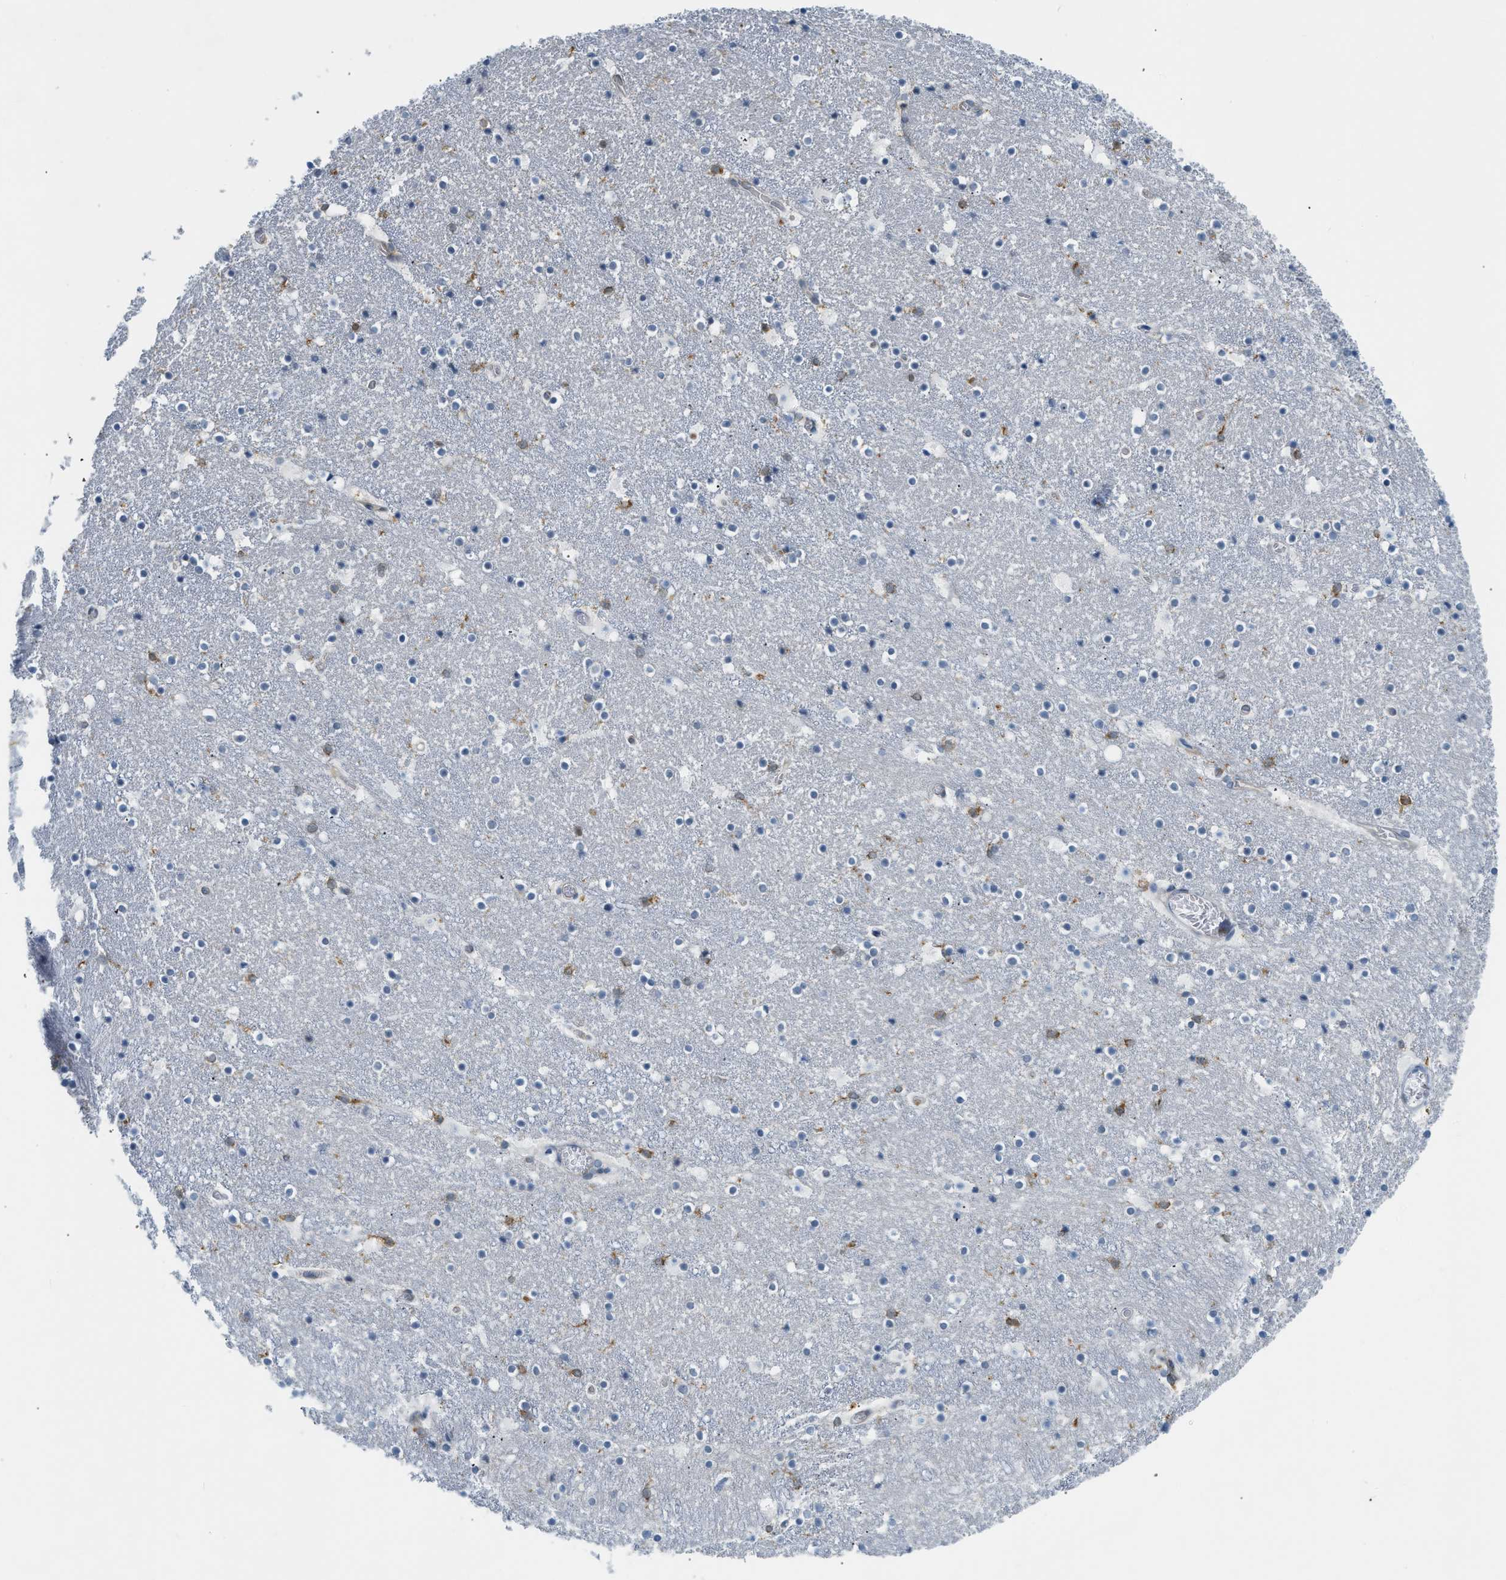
{"staining": {"intensity": "moderate", "quantity": "<25%", "location": "cytoplasmic/membranous"}, "tissue": "caudate", "cell_type": "Glial cells", "image_type": "normal", "snomed": [{"axis": "morphology", "description": "Normal tissue, NOS"}, {"axis": "topography", "description": "Lateral ventricle wall"}], "caption": "Brown immunohistochemical staining in benign caudate reveals moderate cytoplasmic/membranous expression in approximately <25% of glial cells. (Brightfield microscopy of DAB IHC at high magnification).", "gene": "ZNF408", "patient": {"sex": "male", "age": 45}}